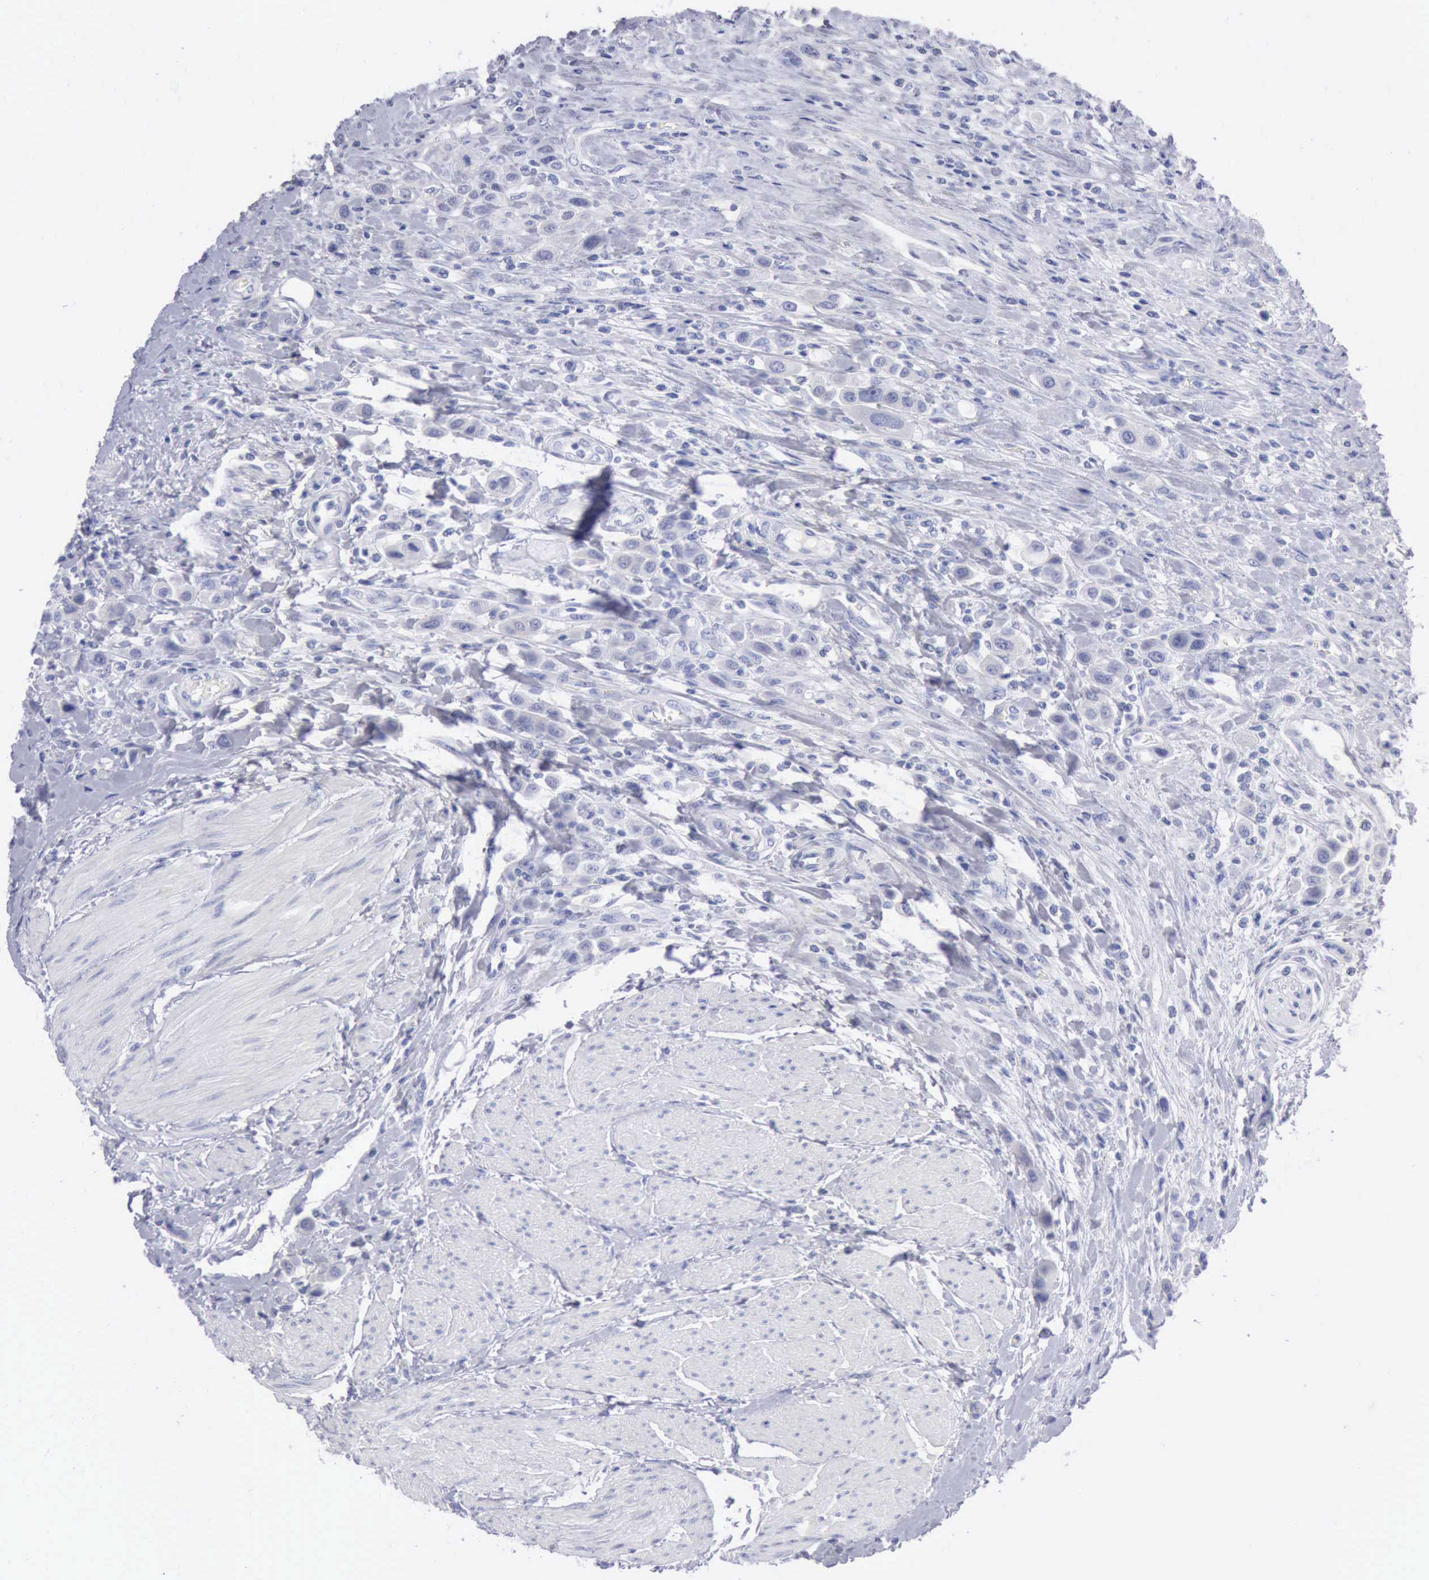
{"staining": {"intensity": "negative", "quantity": "none", "location": "none"}, "tissue": "urothelial cancer", "cell_type": "Tumor cells", "image_type": "cancer", "snomed": [{"axis": "morphology", "description": "Urothelial carcinoma, High grade"}, {"axis": "topography", "description": "Urinary bladder"}], "caption": "Tumor cells are negative for protein expression in human urothelial cancer.", "gene": "ANGEL1", "patient": {"sex": "male", "age": 50}}